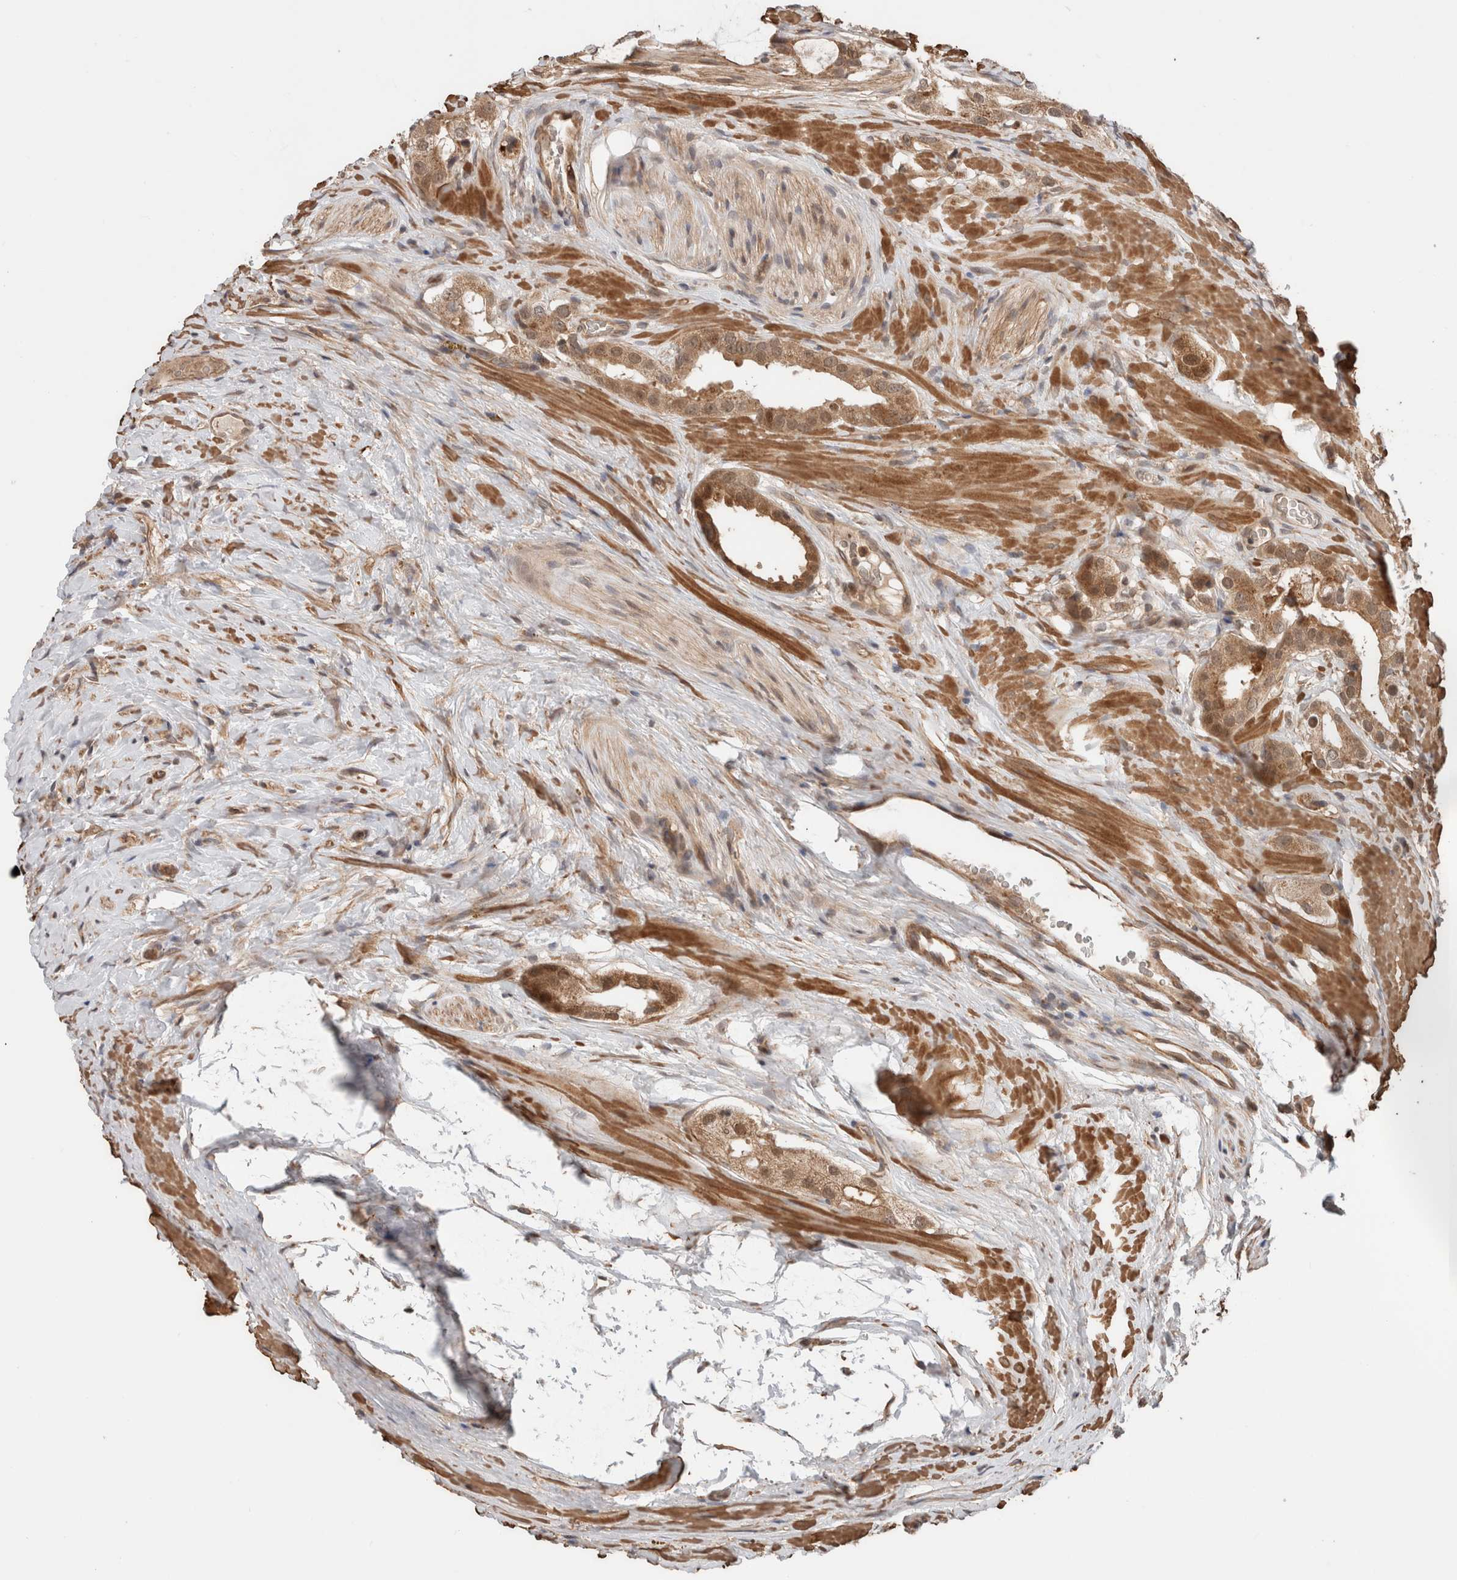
{"staining": {"intensity": "moderate", "quantity": ">75%", "location": "cytoplasmic/membranous,nuclear"}, "tissue": "prostate cancer", "cell_type": "Tumor cells", "image_type": "cancer", "snomed": [{"axis": "morphology", "description": "Adenocarcinoma, High grade"}, {"axis": "topography", "description": "Prostate"}], "caption": "Prostate adenocarcinoma (high-grade) tissue shows moderate cytoplasmic/membranous and nuclear positivity in about >75% of tumor cells, visualized by immunohistochemistry.", "gene": "ZNF649", "patient": {"sex": "male", "age": 63}}